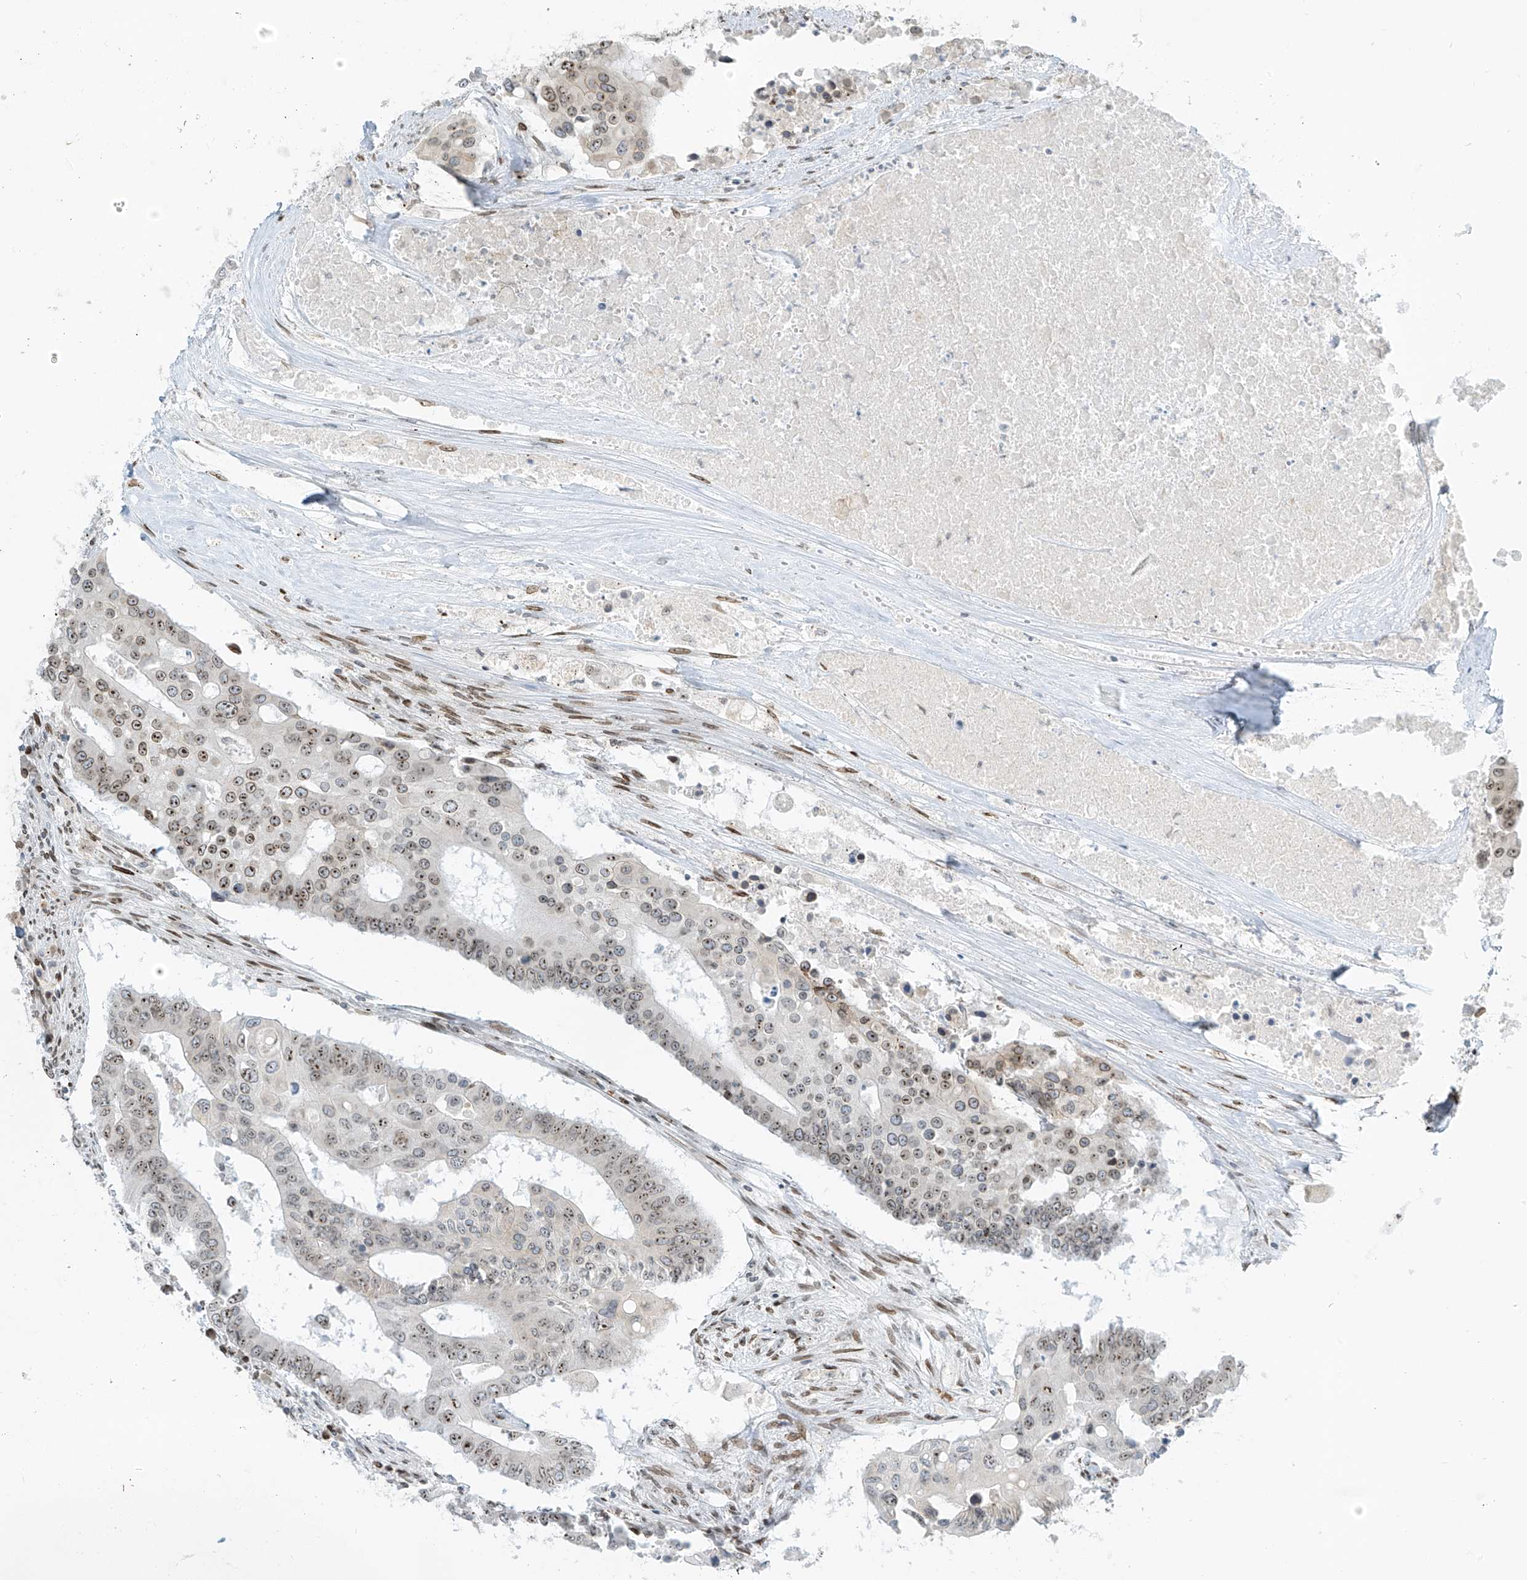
{"staining": {"intensity": "moderate", "quantity": "25%-75%", "location": "nuclear"}, "tissue": "colorectal cancer", "cell_type": "Tumor cells", "image_type": "cancer", "snomed": [{"axis": "morphology", "description": "Adenocarcinoma, NOS"}, {"axis": "topography", "description": "Colon"}], "caption": "IHC of colorectal adenocarcinoma exhibits medium levels of moderate nuclear expression in approximately 25%-75% of tumor cells. The protein of interest is shown in brown color, while the nuclei are stained blue.", "gene": "SAMD15", "patient": {"sex": "male", "age": 77}}